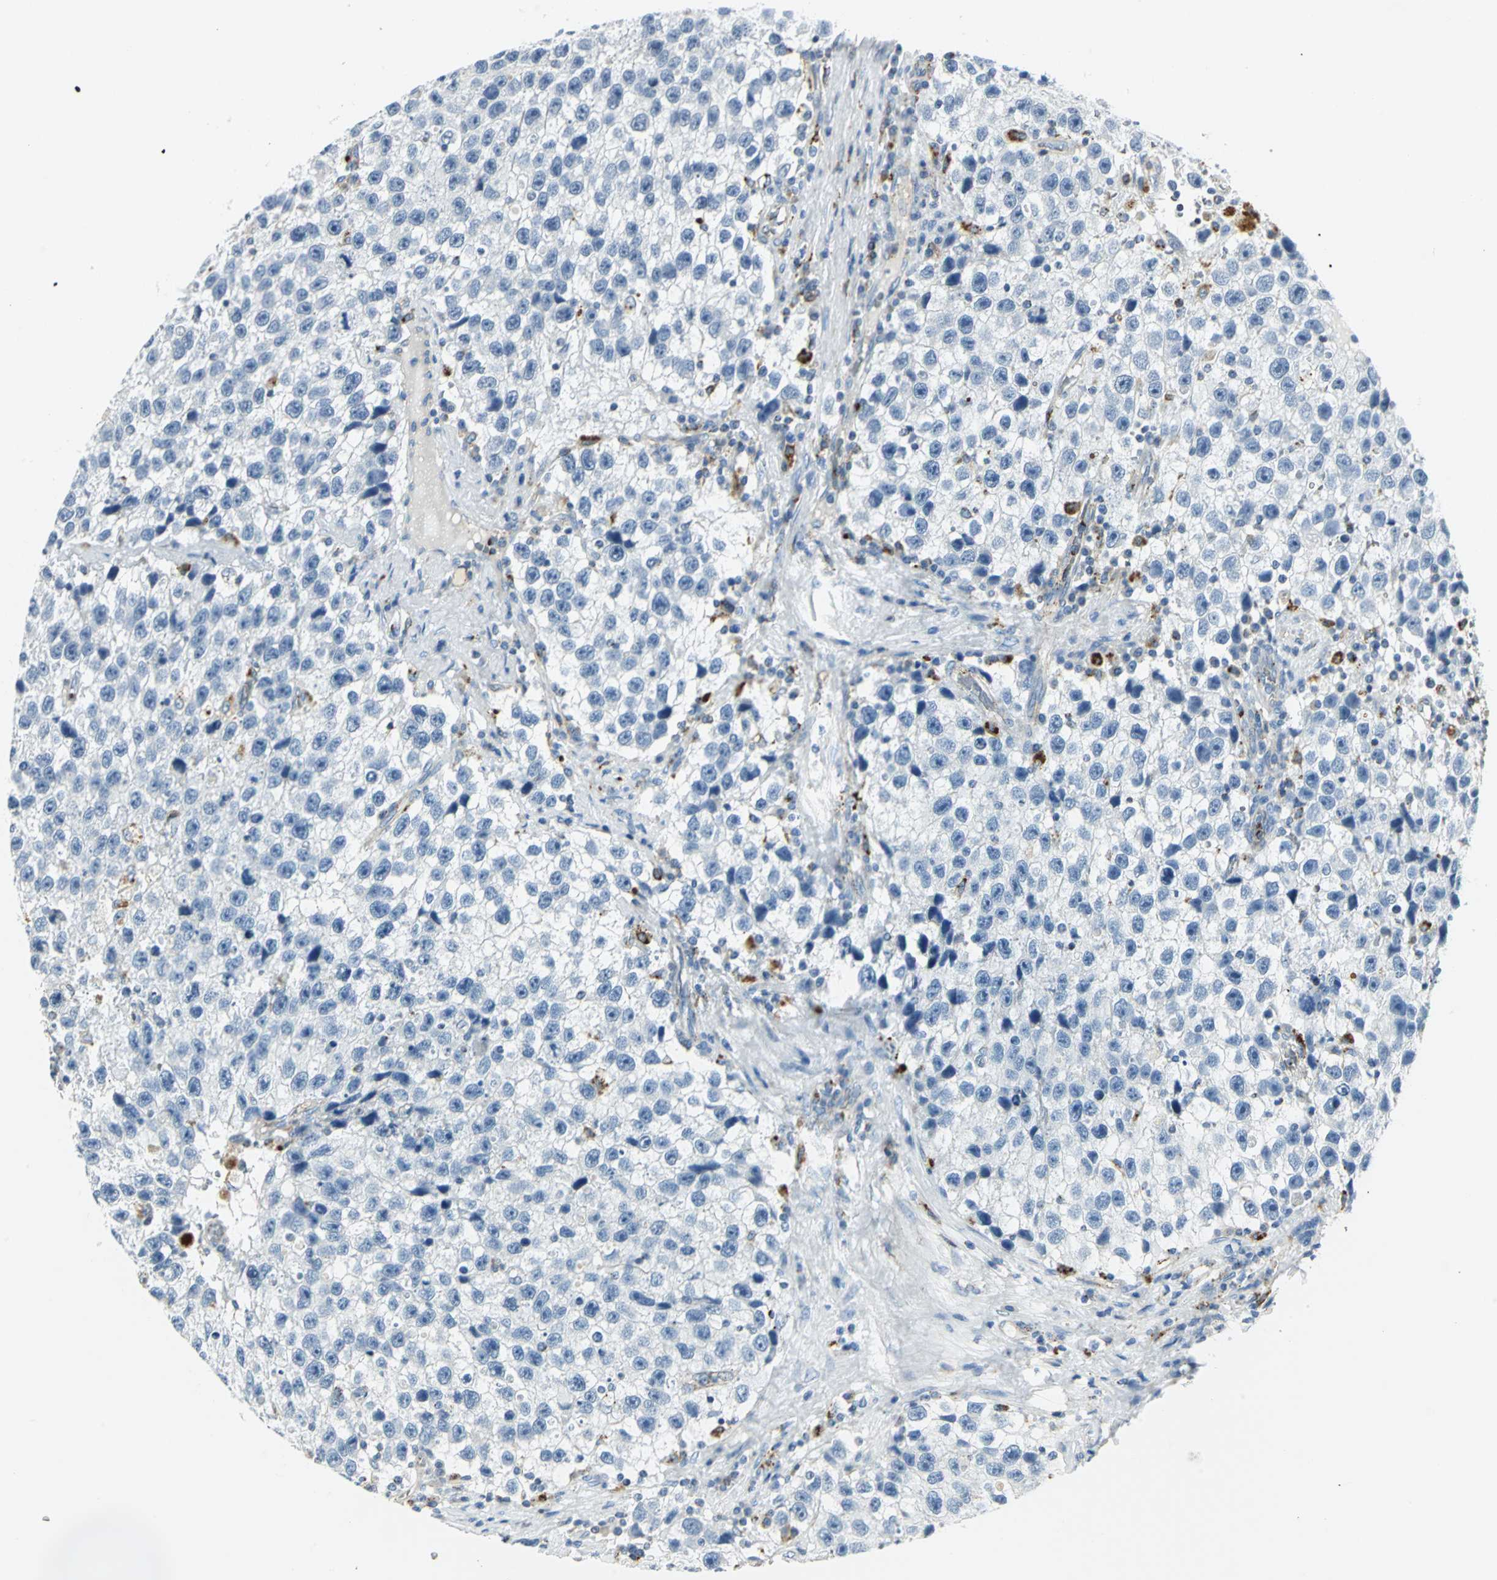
{"staining": {"intensity": "negative", "quantity": "none", "location": "none"}, "tissue": "testis cancer", "cell_type": "Tumor cells", "image_type": "cancer", "snomed": [{"axis": "morphology", "description": "Seminoma, NOS"}, {"axis": "topography", "description": "Testis"}], "caption": "Immunohistochemical staining of human seminoma (testis) displays no significant staining in tumor cells.", "gene": "ARSA", "patient": {"sex": "male", "age": 33}}